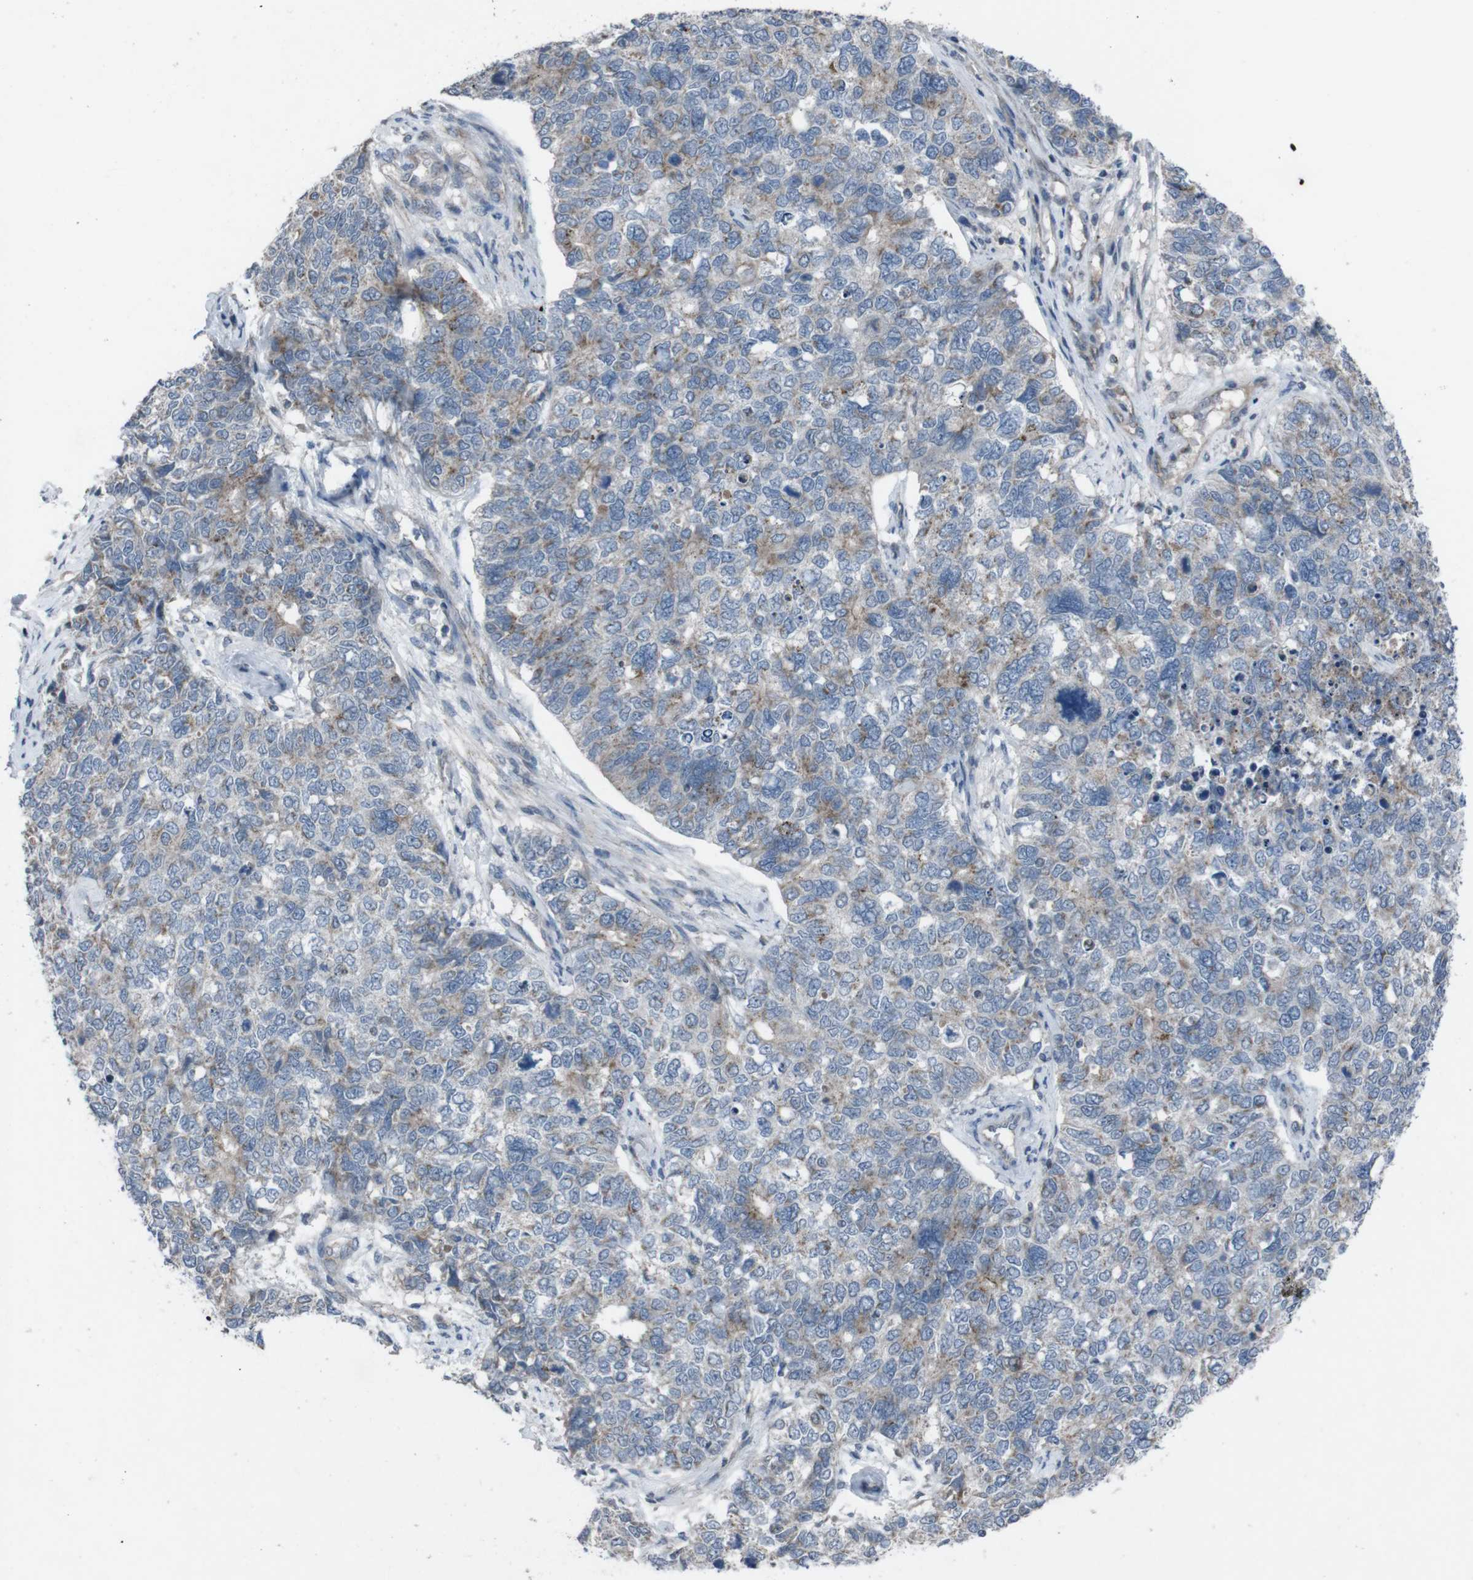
{"staining": {"intensity": "moderate", "quantity": "25%-75%", "location": "cytoplasmic/membranous"}, "tissue": "cervical cancer", "cell_type": "Tumor cells", "image_type": "cancer", "snomed": [{"axis": "morphology", "description": "Squamous cell carcinoma, NOS"}, {"axis": "topography", "description": "Cervix"}], "caption": "Moderate cytoplasmic/membranous protein positivity is seen in about 25%-75% of tumor cells in cervical cancer (squamous cell carcinoma).", "gene": "EFNA5", "patient": {"sex": "female", "age": 63}}